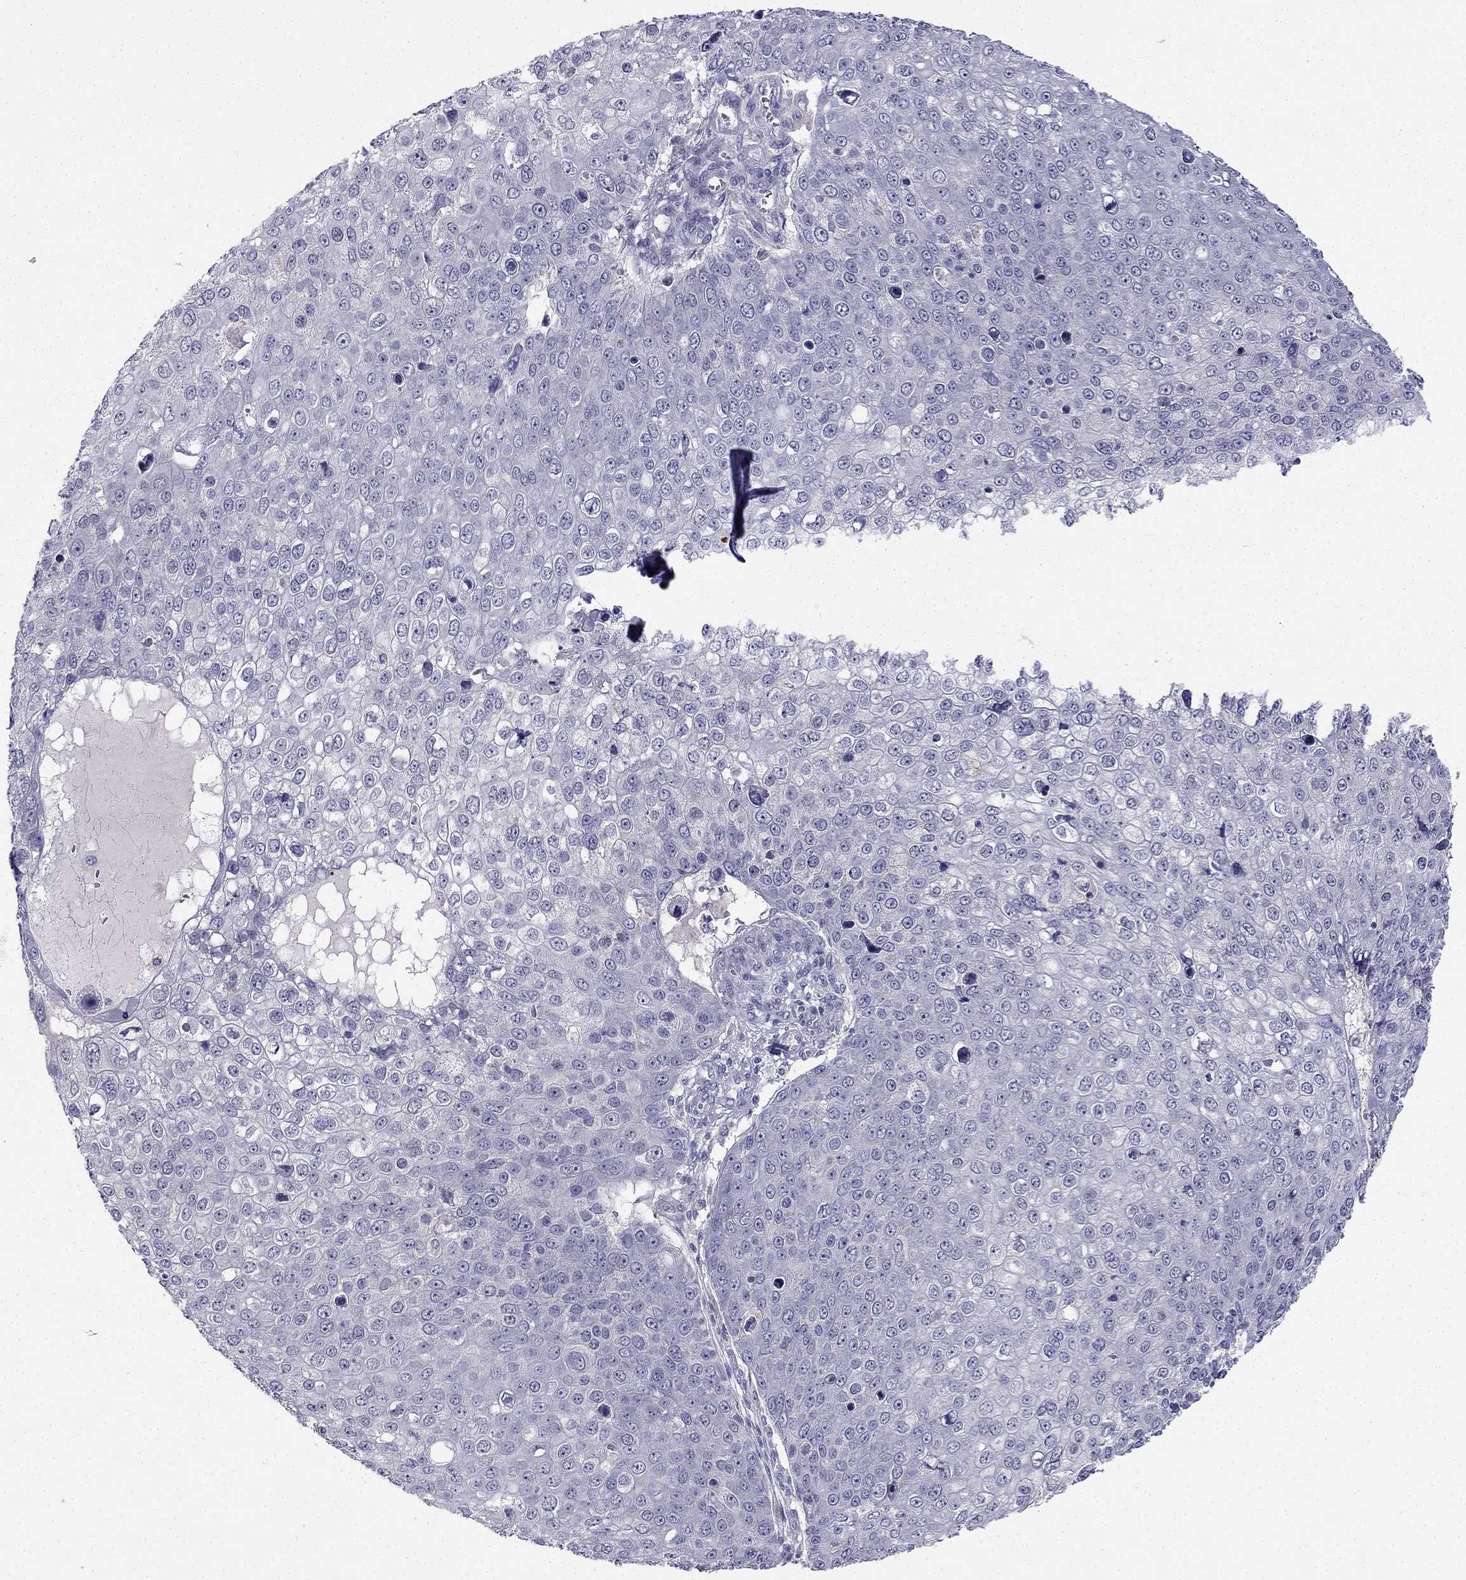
{"staining": {"intensity": "negative", "quantity": "none", "location": "none"}, "tissue": "skin cancer", "cell_type": "Tumor cells", "image_type": "cancer", "snomed": [{"axis": "morphology", "description": "Squamous cell carcinoma, NOS"}, {"axis": "topography", "description": "Skin"}], "caption": "DAB immunohistochemical staining of human squamous cell carcinoma (skin) demonstrates no significant expression in tumor cells.", "gene": "C16orf89", "patient": {"sex": "male", "age": 71}}